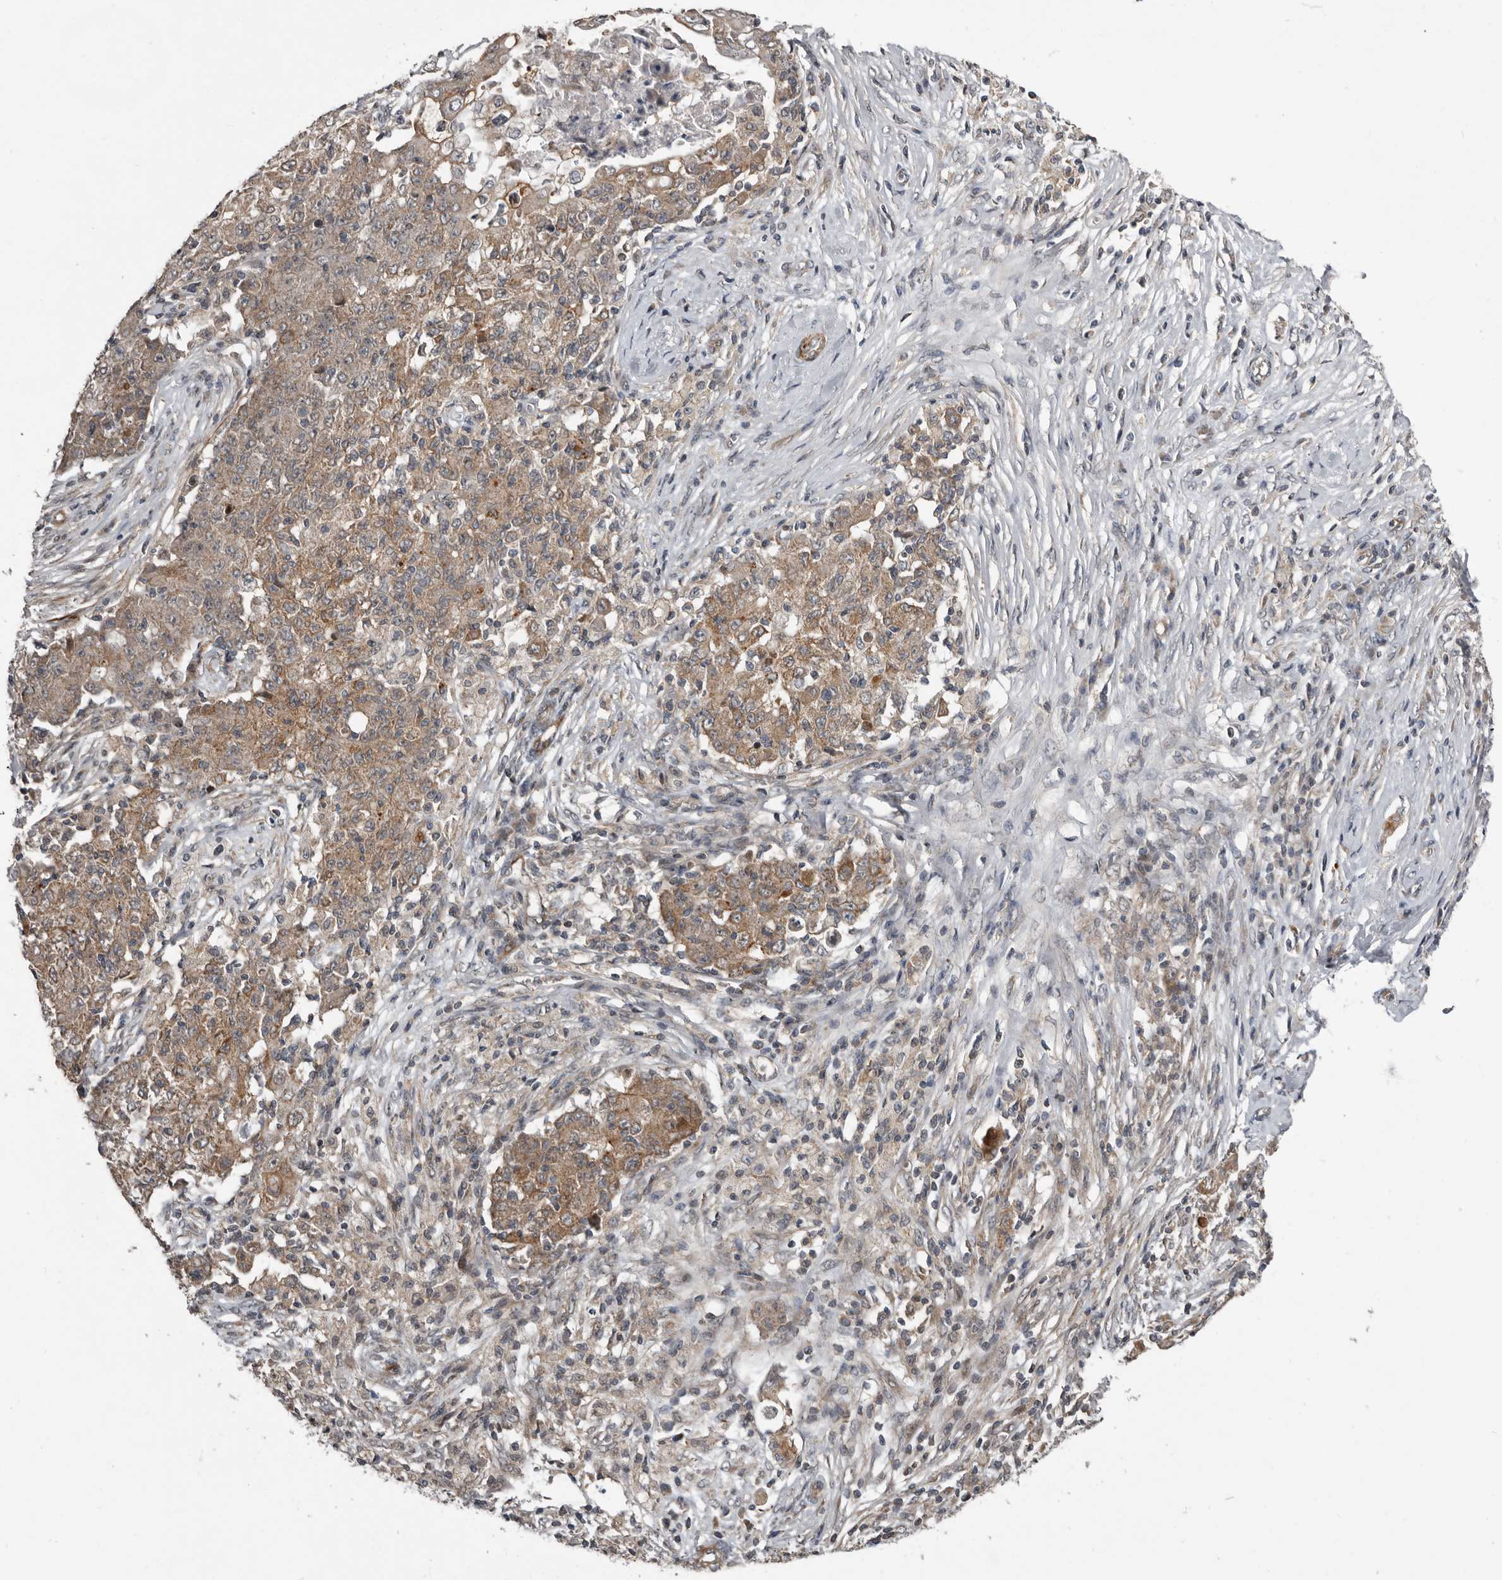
{"staining": {"intensity": "moderate", "quantity": ">75%", "location": "cytoplasmic/membranous"}, "tissue": "ovarian cancer", "cell_type": "Tumor cells", "image_type": "cancer", "snomed": [{"axis": "morphology", "description": "Carcinoma, endometroid"}, {"axis": "topography", "description": "Ovary"}], "caption": "Tumor cells show medium levels of moderate cytoplasmic/membranous expression in about >75% of cells in human ovarian cancer. Using DAB (brown) and hematoxylin (blue) stains, captured at high magnification using brightfield microscopy.", "gene": "FGFR4", "patient": {"sex": "female", "age": 42}}